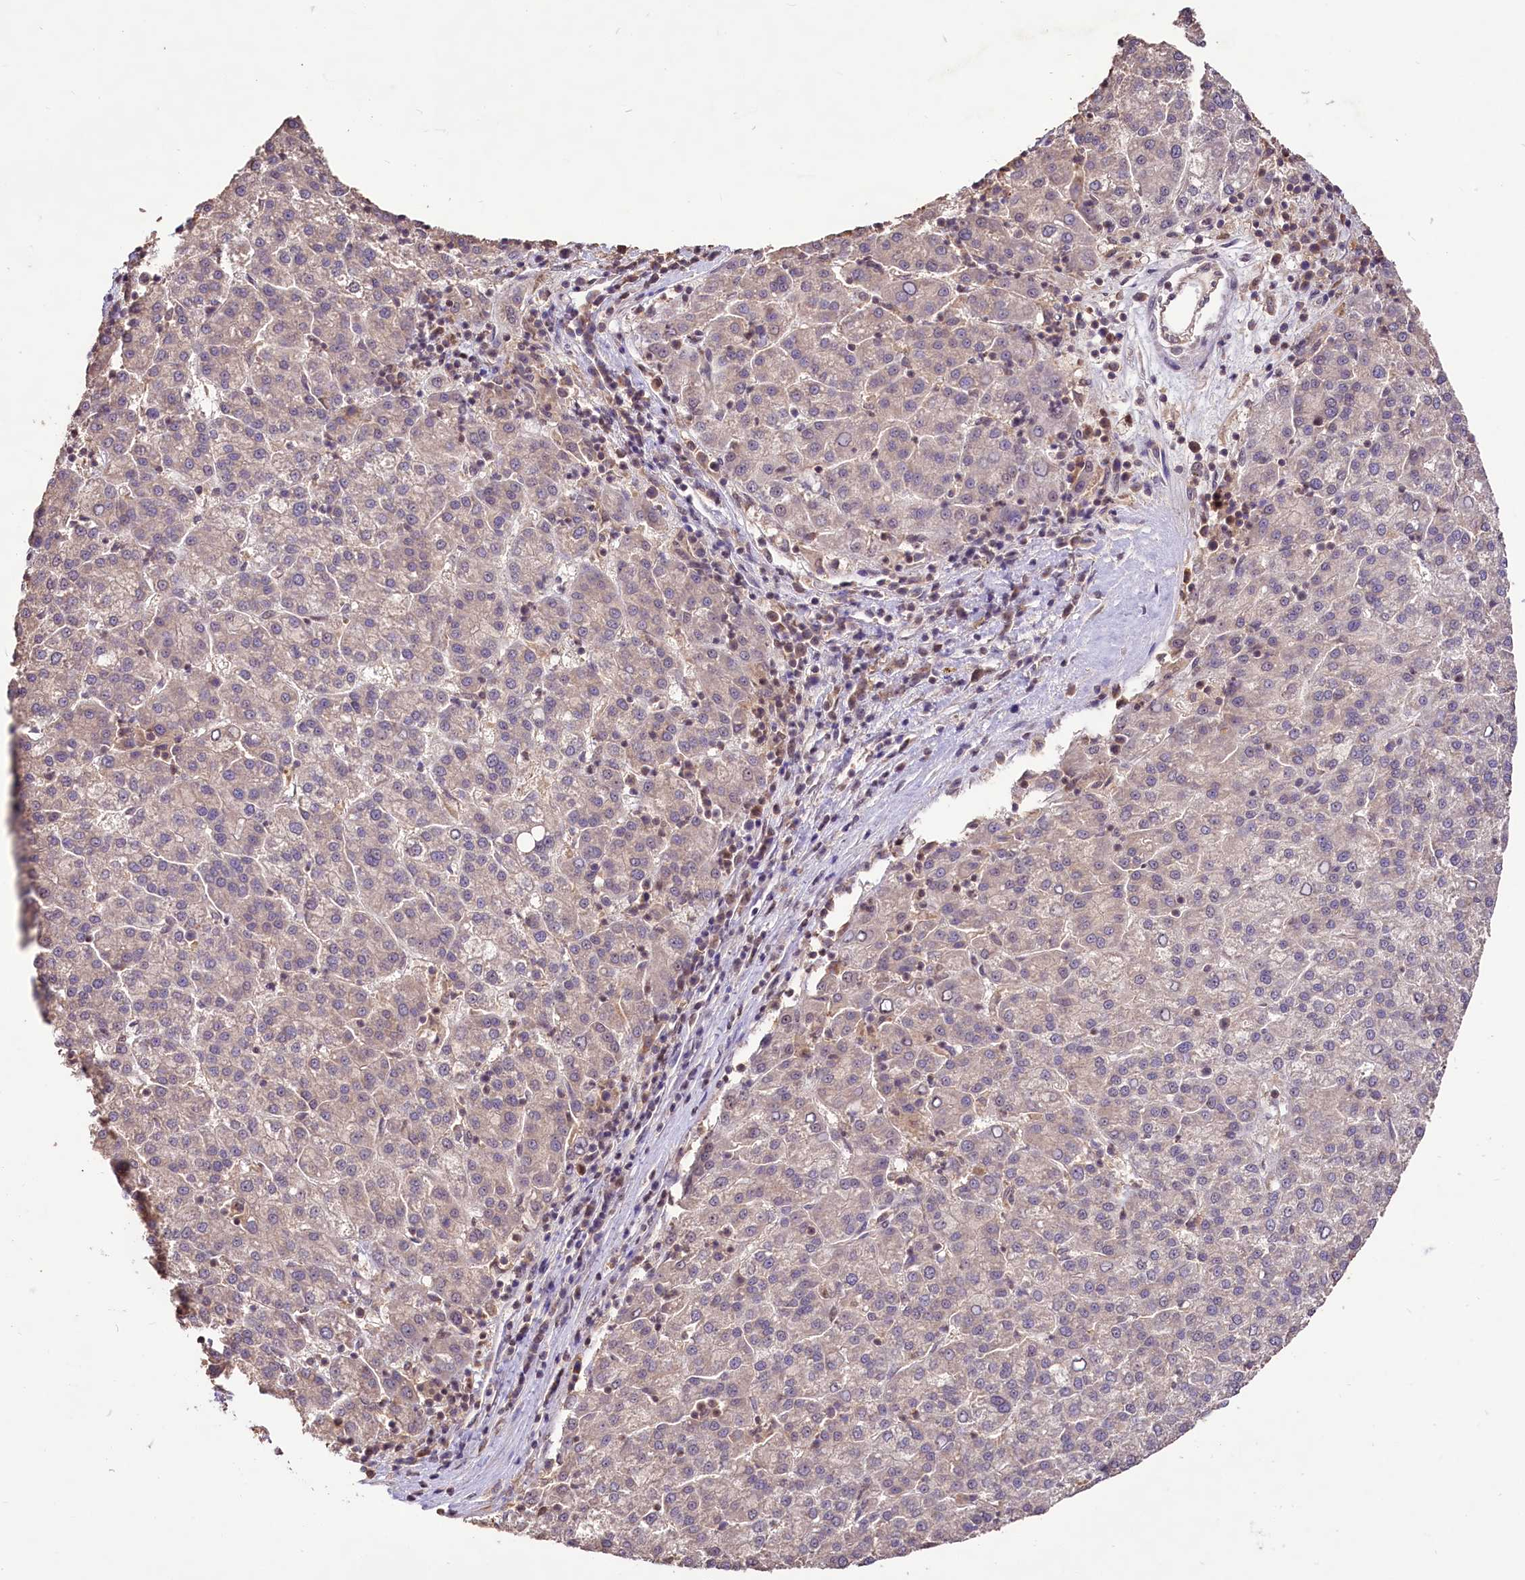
{"staining": {"intensity": "negative", "quantity": "none", "location": "none"}, "tissue": "liver cancer", "cell_type": "Tumor cells", "image_type": "cancer", "snomed": [{"axis": "morphology", "description": "Carcinoma, Hepatocellular, NOS"}, {"axis": "topography", "description": "Liver"}], "caption": "Histopathology image shows no significant protein staining in tumor cells of hepatocellular carcinoma (liver).", "gene": "RRP8", "patient": {"sex": "female", "age": 58}}